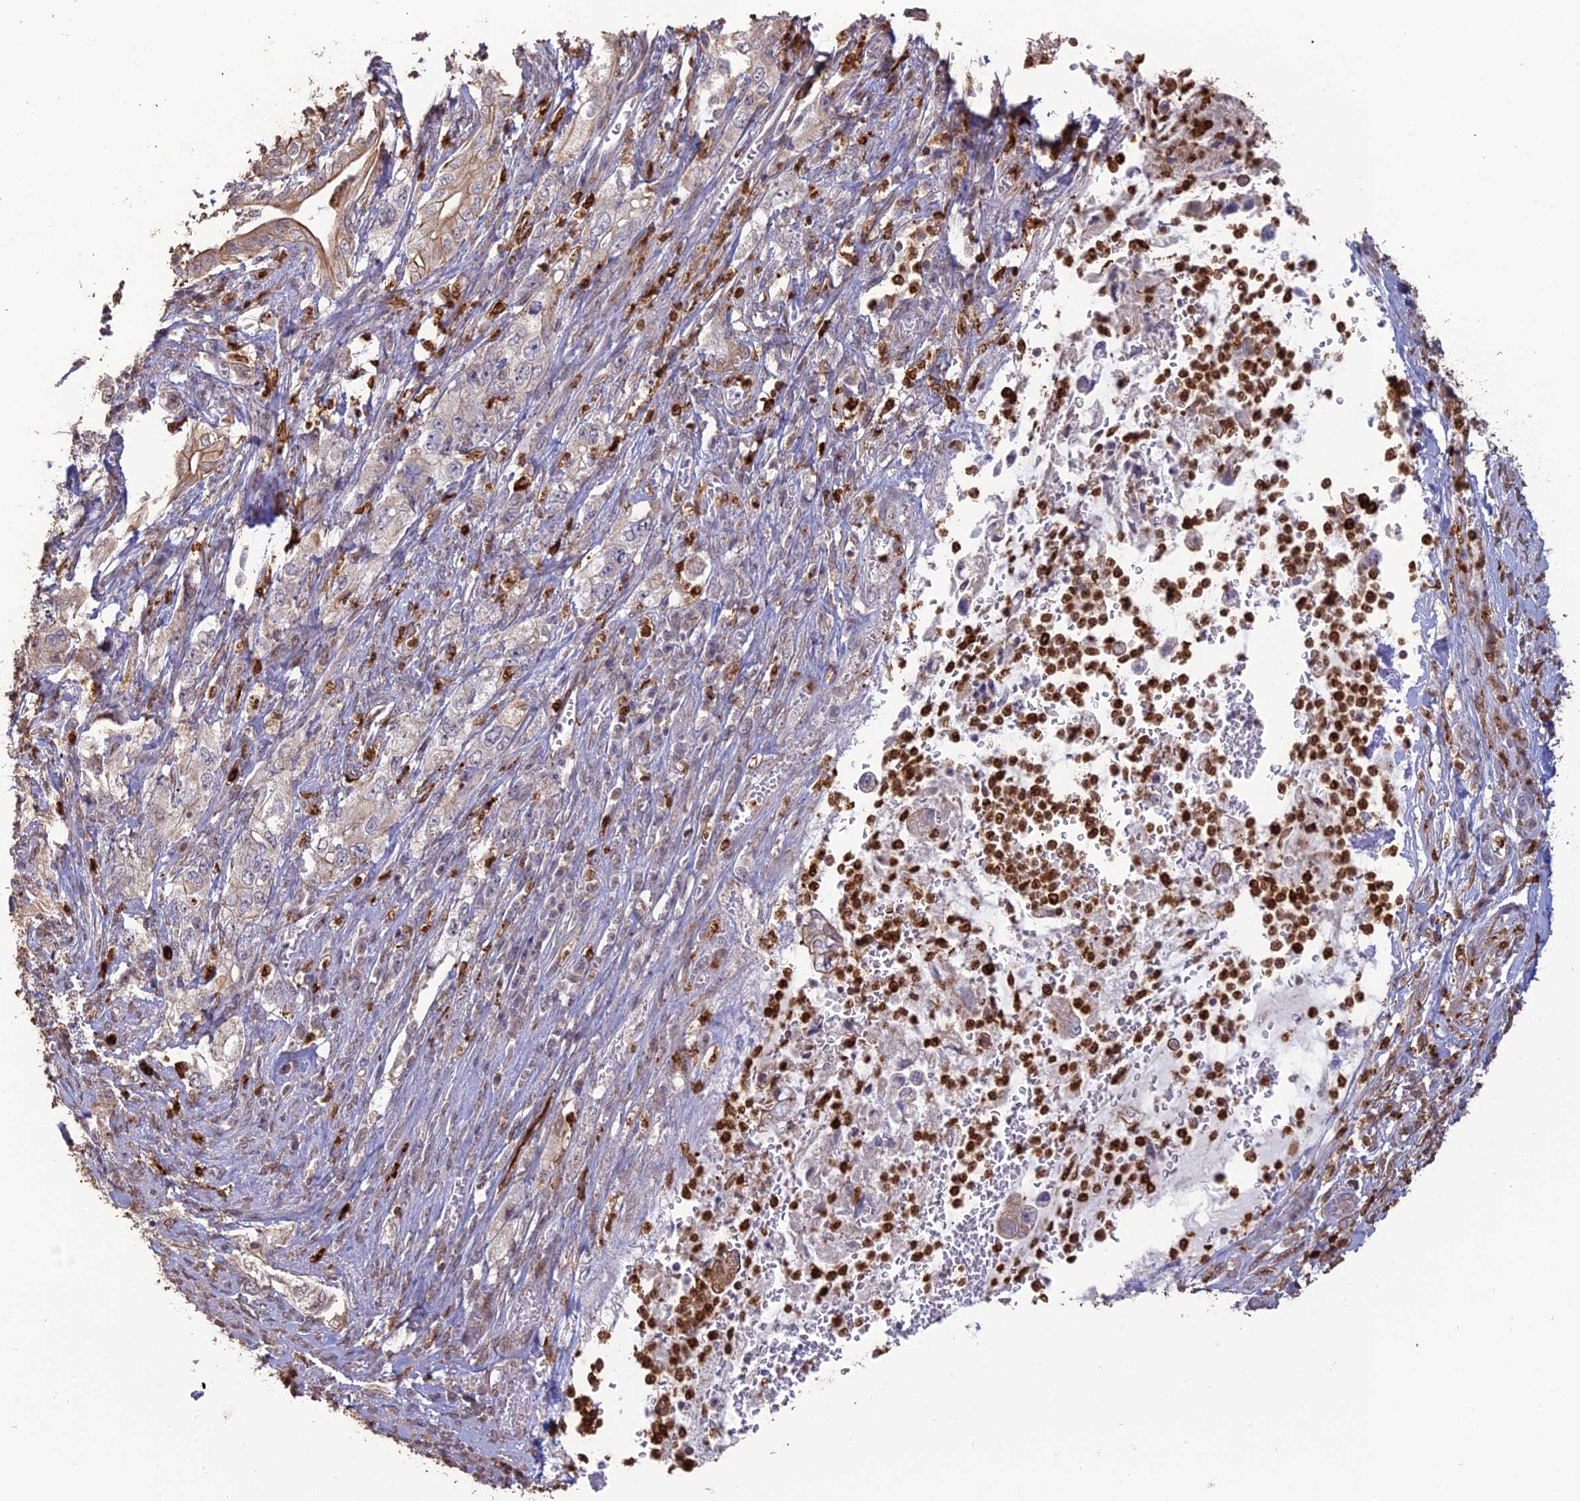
{"staining": {"intensity": "weak", "quantity": "<25%", "location": "cytoplasmic/membranous"}, "tissue": "pancreatic cancer", "cell_type": "Tumor cells", "image_type": "cancer", "snomed": [{"axis": "morphology", "description": "Adenocarcinoma, NOS"}, {"axis": "topography", "description": "Pancreas"}], "caption": "Tumor cells are negative for protein expression in human pancreatic cancer.", "gene": "APOBR", "patient": {"sex": "female", "age": 73}}